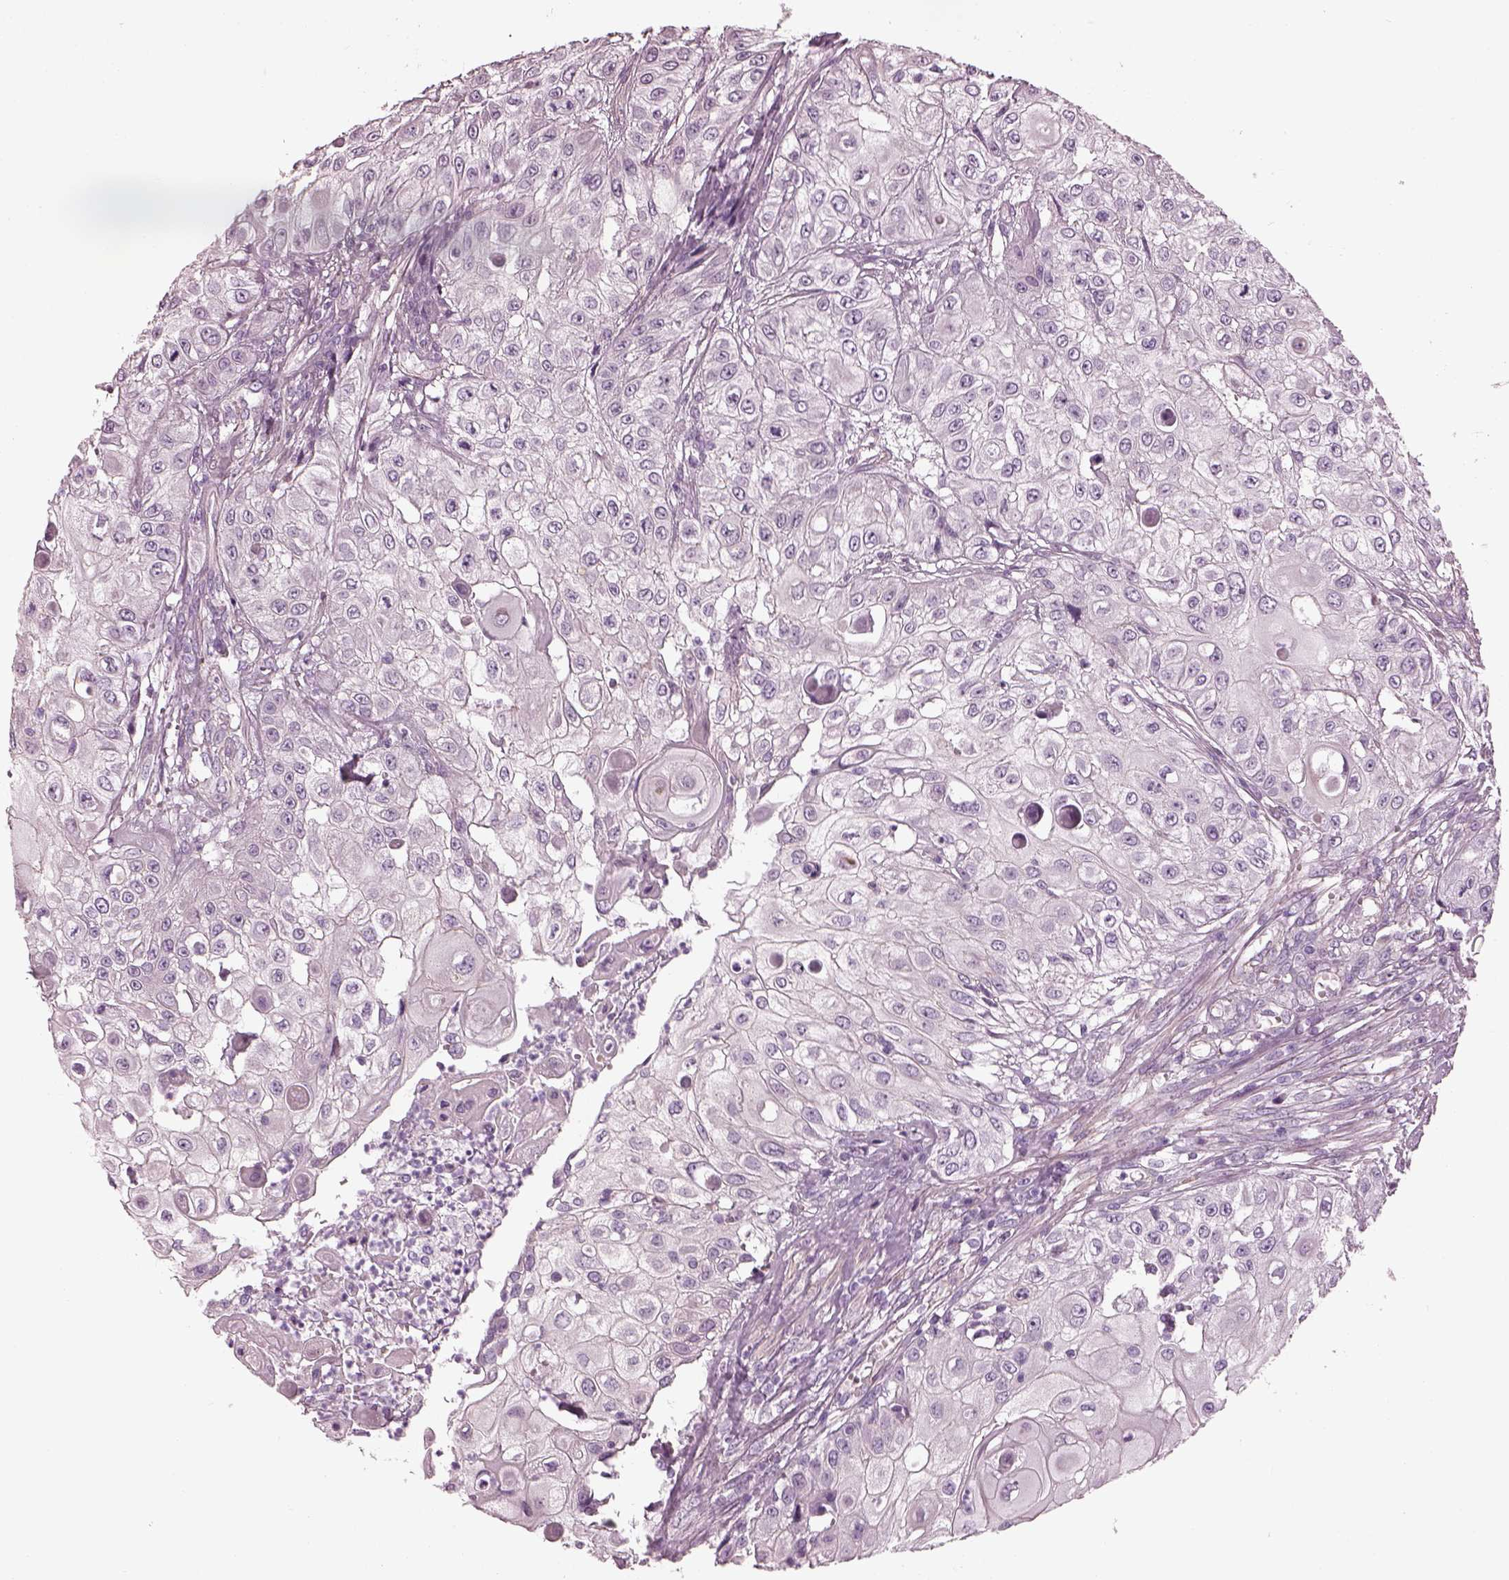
{"staining": {"intensity": "negative", "quantity": "none", "location": "none"}, "tissue": "urothelial cancer", "cell_type": "Tumor cells", "image_type": "cancer", "snomed": [{"axis": "morphology", "description": "Urothelial carcinoma, High grade"}, {"axis": "topography", "description": "Urinary bladder"}], "caption": "Tumor cells are negative for brown protein staining in urothelial cancer.", "gene": "BFSP1", "patient": {"sex": "female", "age": 79}}